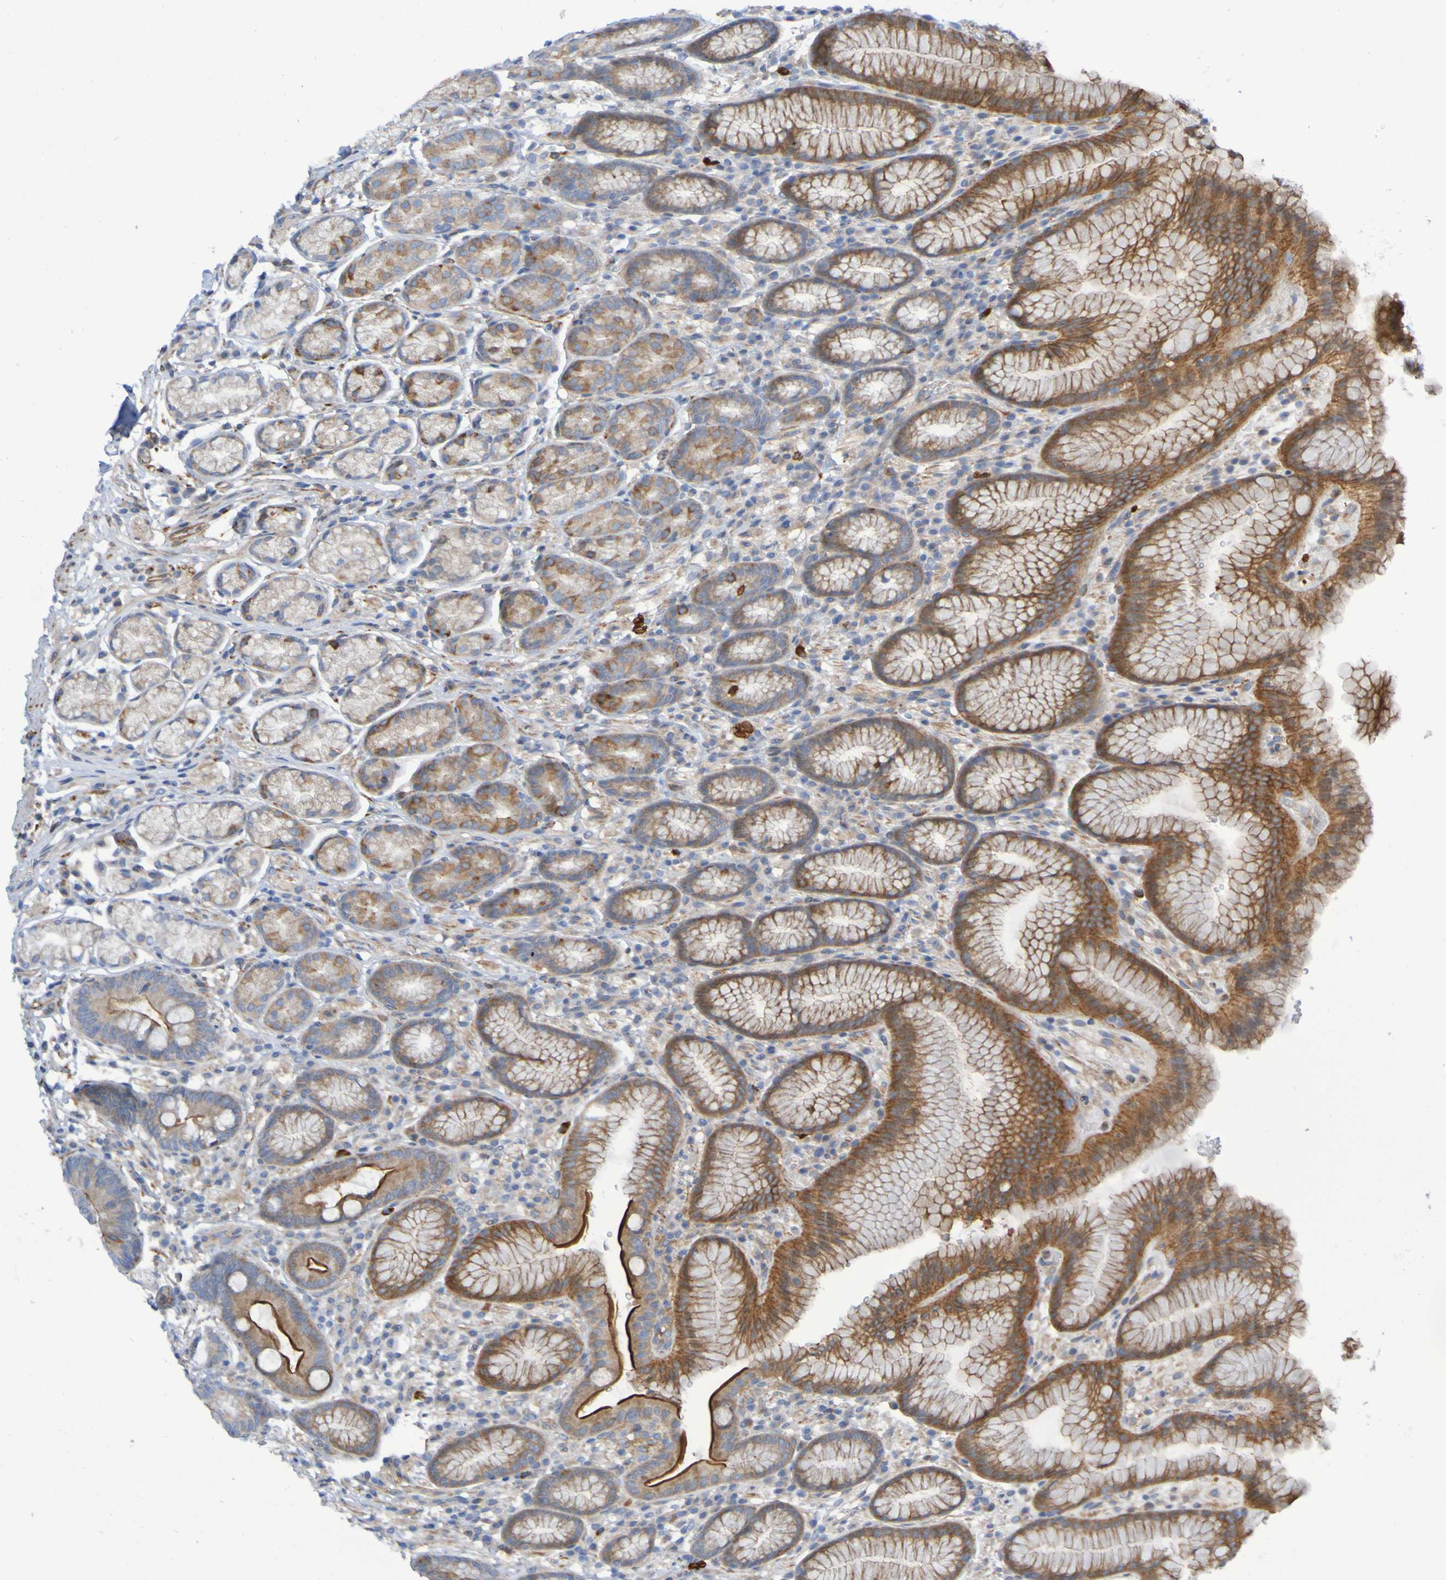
{"staining": {"intensity": "strong", "quantity": "25%-75%", "location": "cytoplasmic/membranous"}, "tissue": "stomach", "cell_type": "Glandular cells", "image_type": "normal", "snomed": [{"axis": "morphology", "description": "Normal tissue, NOS"}, {"axis": "topography", "description": "Stomach, lower"}], "caption": "Protein staining displays strong cytoplasmic/membranous staining in about 25%-75% of glandular cells in unremarkable stomach. (DAB IHC with brightfield microscopy, high magnification).", "gene": "SCRG1", "patient": {"sex": "male", "age": 52}}